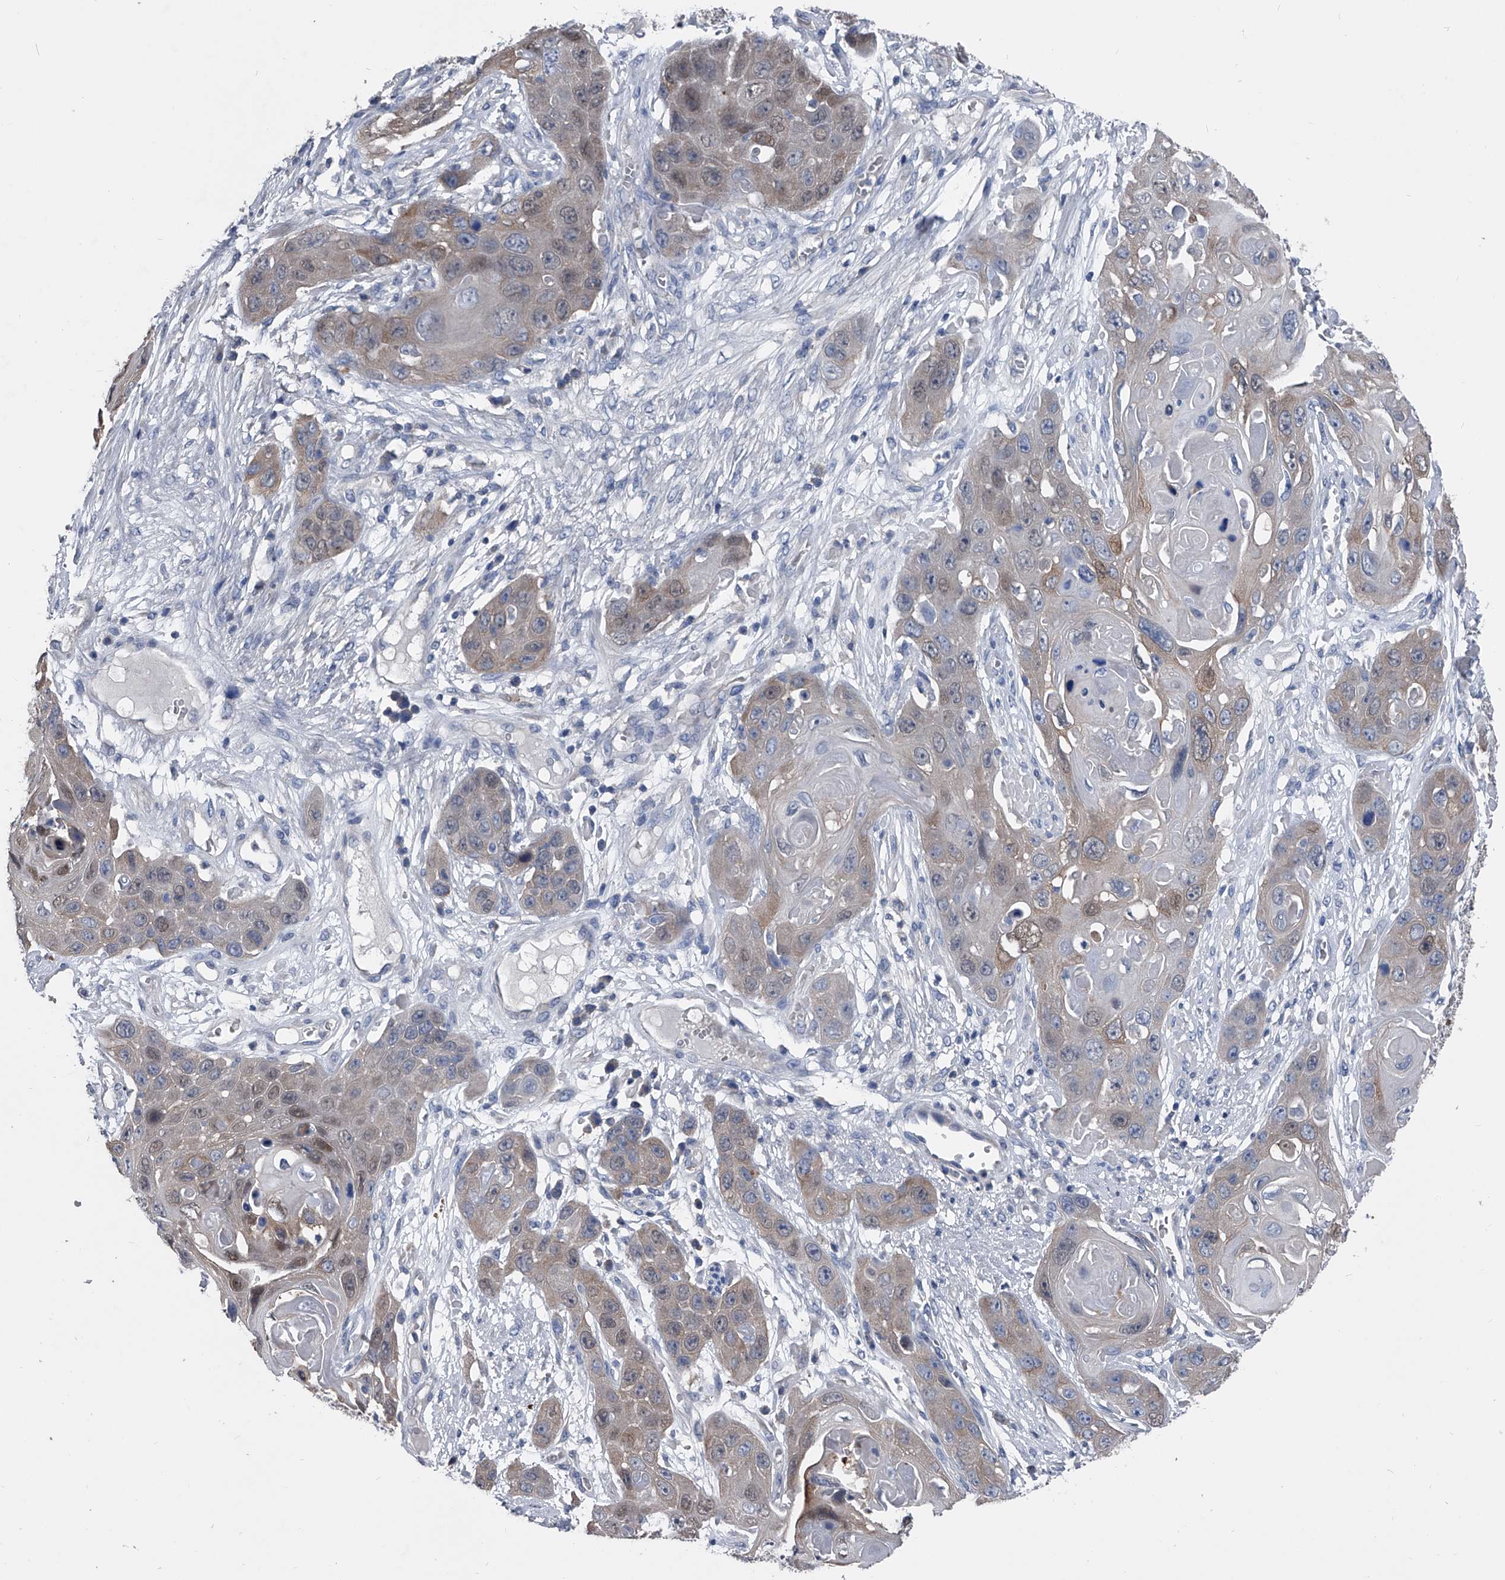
{"staining": {"intensity": "weak", "quantity": "<25%", "location": "cytoplasmic/membranous,nuclear"}, "tissue": "skin cancer", "cell_type": "Tumor cells", "image_type": "cancer", "snomed": [{"axis": "morphology", "description": "Squamous cell carcinoma, NOS"}, {"axis": "topography", "description": "Skin"}], "caption": "Immunohistochemical staining of human skin cancer (squamous cell carcinoma) displays no significant staining in tumor cells.", "gene": "KIF13A", "patient": {"sex": "male", "age": 55}}